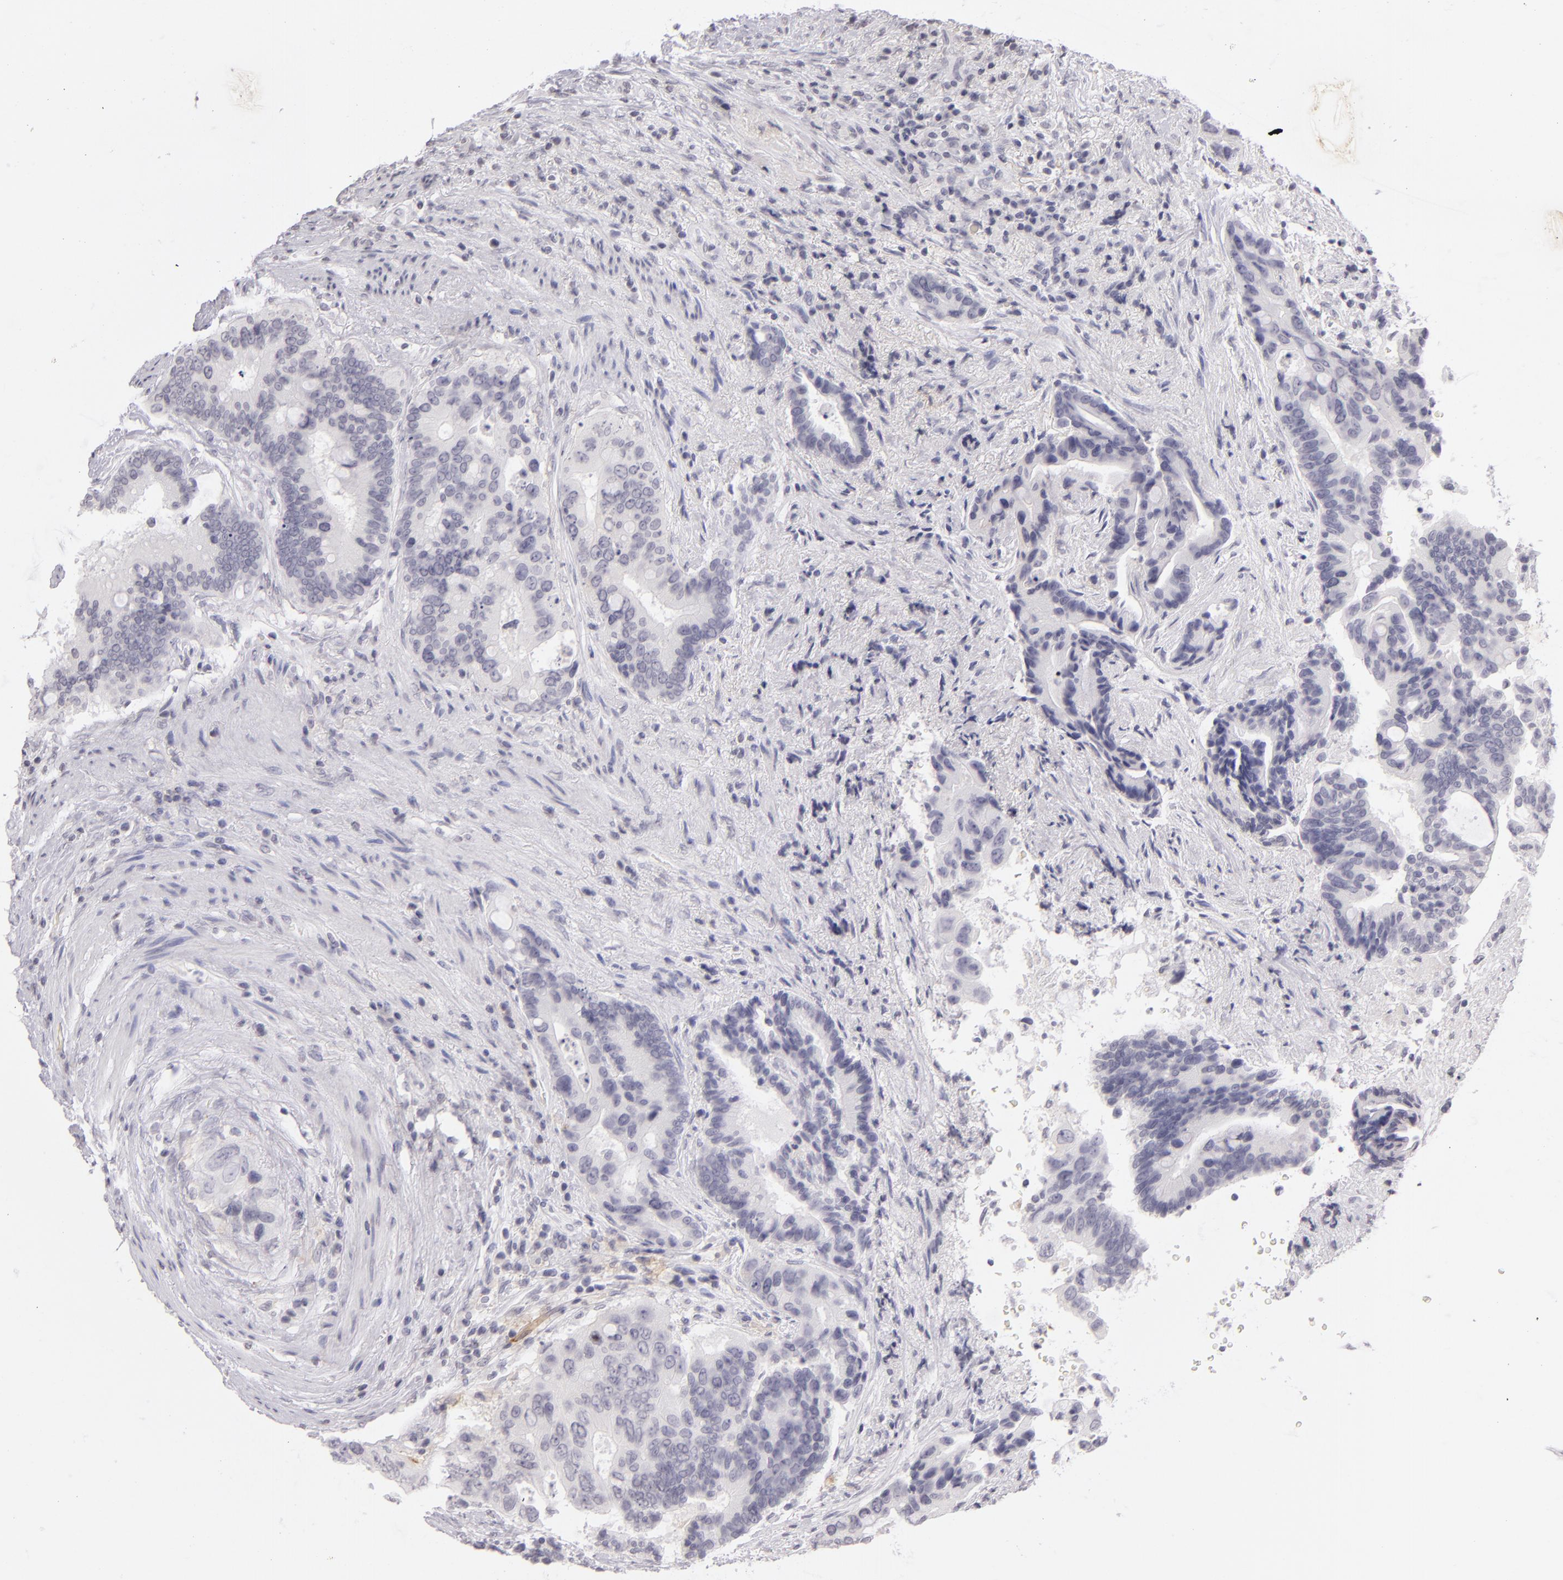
{"staining": {"intensity": "negative", "quantity": "none", "location": "none"}, "tissue": "colorectal cancer", "cell_type": "Tumor cells", "image_type": "cancer", "snomed": [{"axis": "morphology", "description": "Adenocarcinoma, NOS"}, {"axis": "topography", "description": "Rectum"}], "caption": "Tumor cells are negative for brown protein staining in colorectal cancer (adenocarcinoma). The staining is performed using DAB (3,3'-diaminobenzidine) brown chromogen with nuclei counter-stained in using hematoxylin.", "gene": "CD40", "patient": {"sex": "female", "age": 67}}